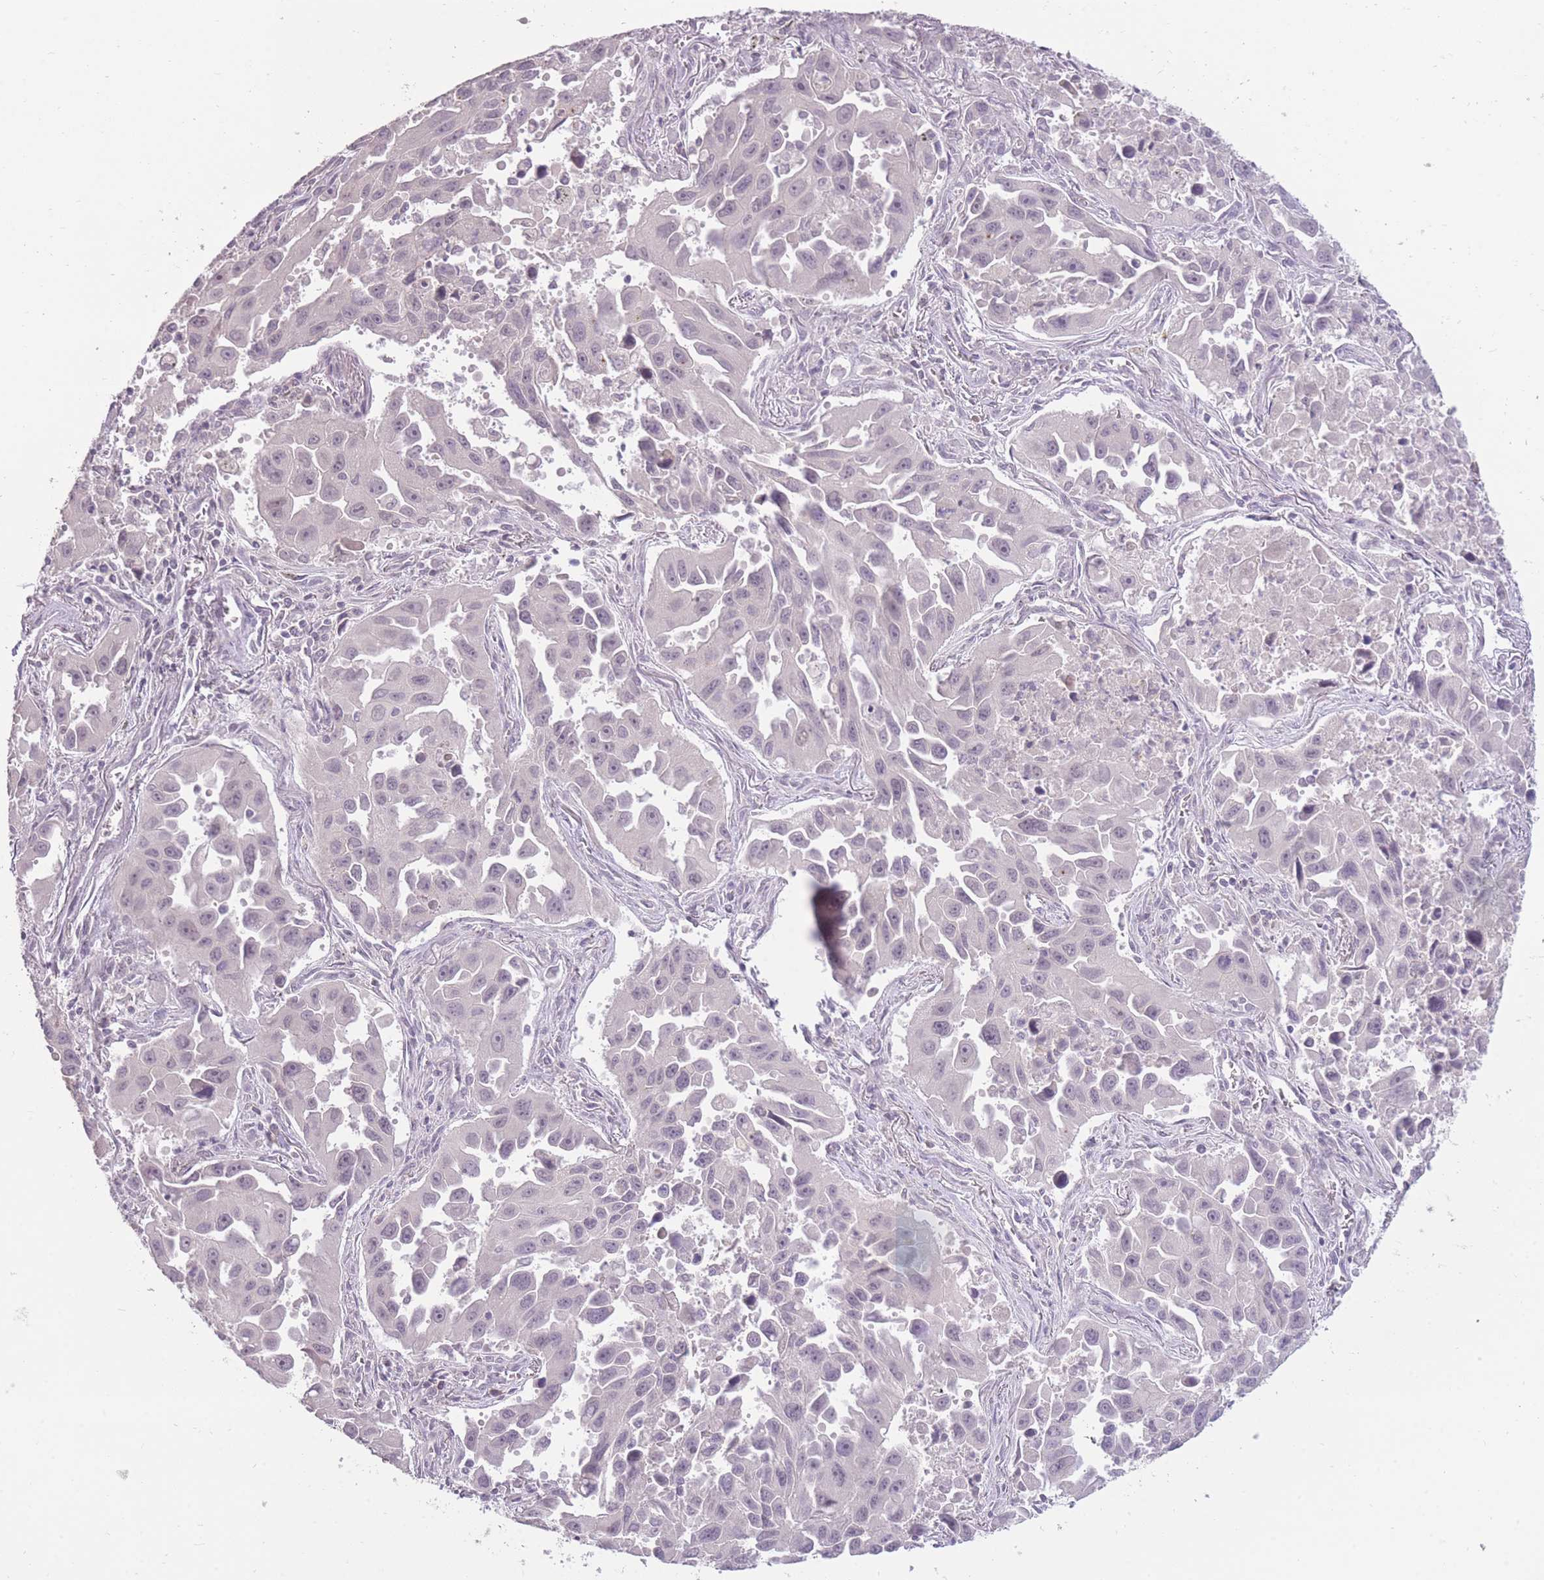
{"staining": {"intensity": "negative", "quantity": "none", "location": "none"}, "tissue": "lung cancer", "cell_type": "Tumor cells", "image_type": "cancer", "snomed": [{"axis": "morphology", "description": "Adenocarcinoma, NOS"}, {"axis": "topography", "description": "Lung"}], "caption": "Lung cancer was stained to show a protein in brown. There is no significant staining in tumor cells.", "gene": "ZBTB24", "patient": {"sex": "male", "age": 66}}